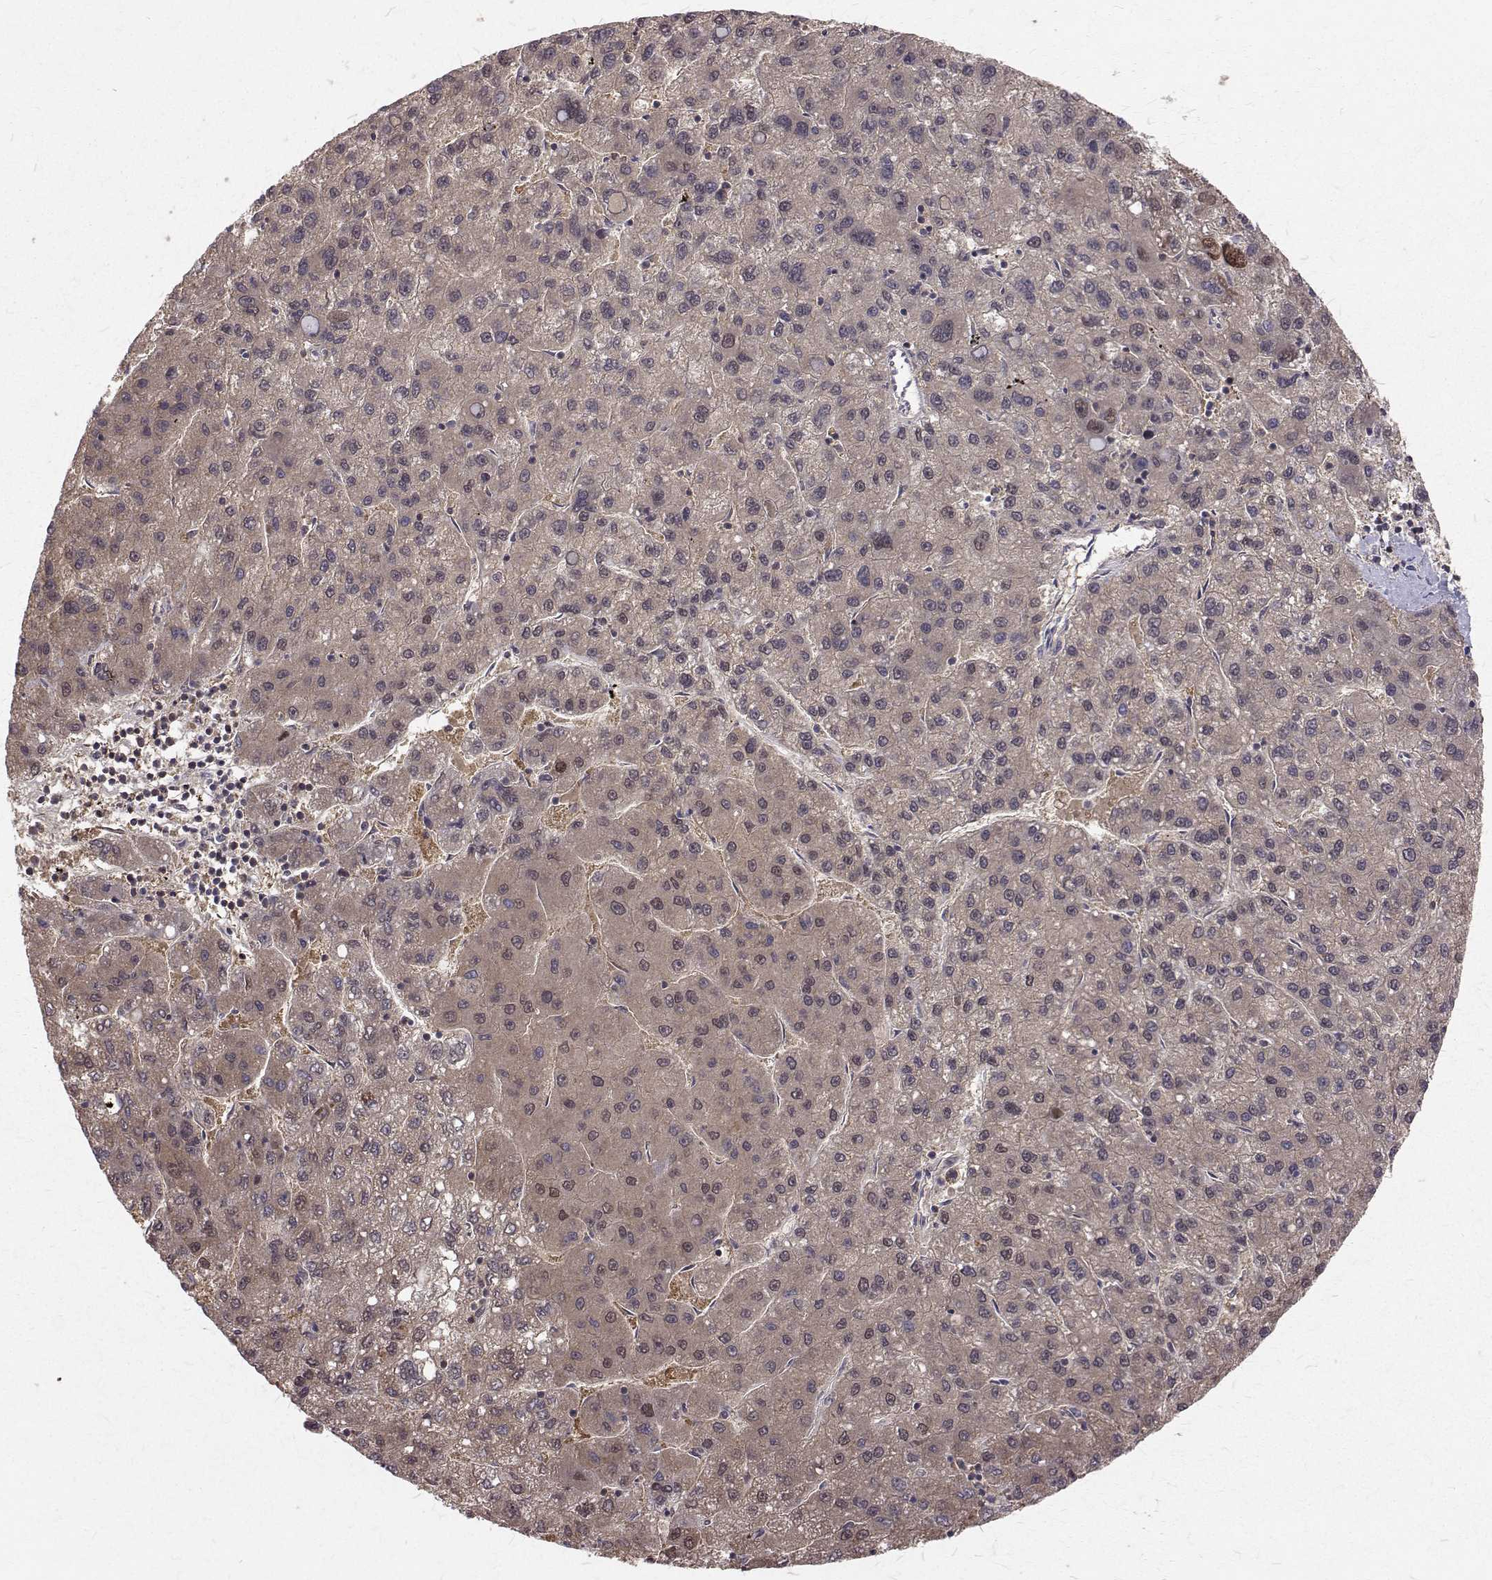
{"staining": {"intensity": "weak", "quantity": "25%-75%", "location": "cytoplasmic/membranous,nuclear"}, "tissue": "liver cancer", "cell_type": "Tumor cells", "image_type": "cancer", "snomed": [{"axis": "morphology", "description": "Carcinoma, Hepatocellular, NOS"}, {"axis": "topography", "description": "Liver"}], "caption": "Immunohistochemical staining of hepatocellular carcinoma (liver) shows low levels of weak cytoplasmic/membranous and nuclear expression in about 25%-75% of tumor cells.", "gene": "NIF3L1", "patient": {"sex": "female", "age": 82}}